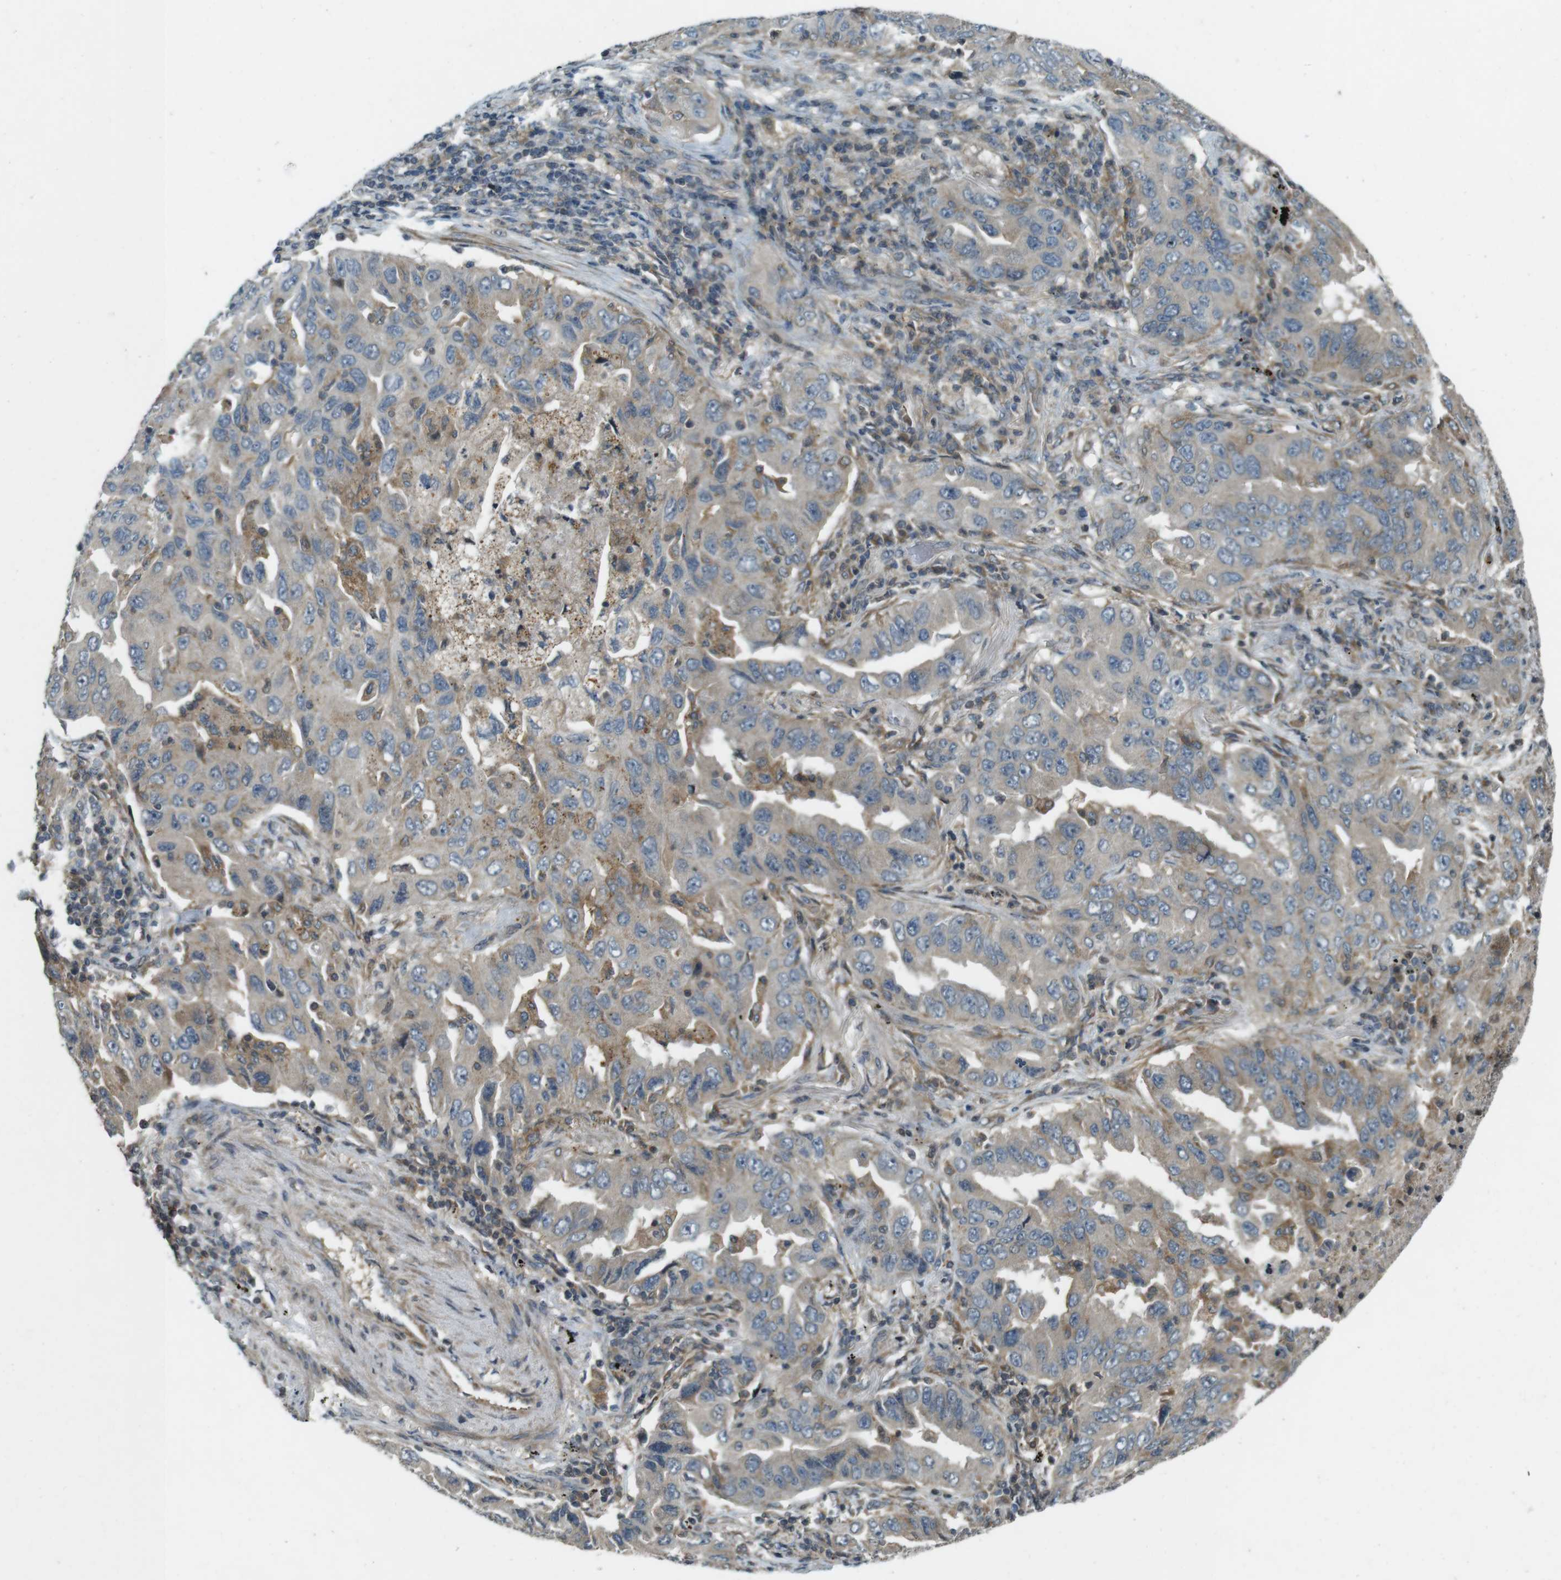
{"staining": {"intensity": "weak", "quantity": "25%-75%", "location": "cytoplasmic/membranous"}, "tissue": "lung cancer", "cell_type": "Tumor cells", "image_type": "cancer", "snomed": [{"axis": "morphology", "description": "Adenocarcinoma, NOS"}, {"axis": "topography", "description": "Lung"}], "caption": "Protein expression analysis of lung cancer (adenocarcinoma) reveals weak cytoplasmic/membranous expression in about 25%-75% of tumor cells.", "gene": "ZYX", "patient": {"sex": "female", "age": 65}}